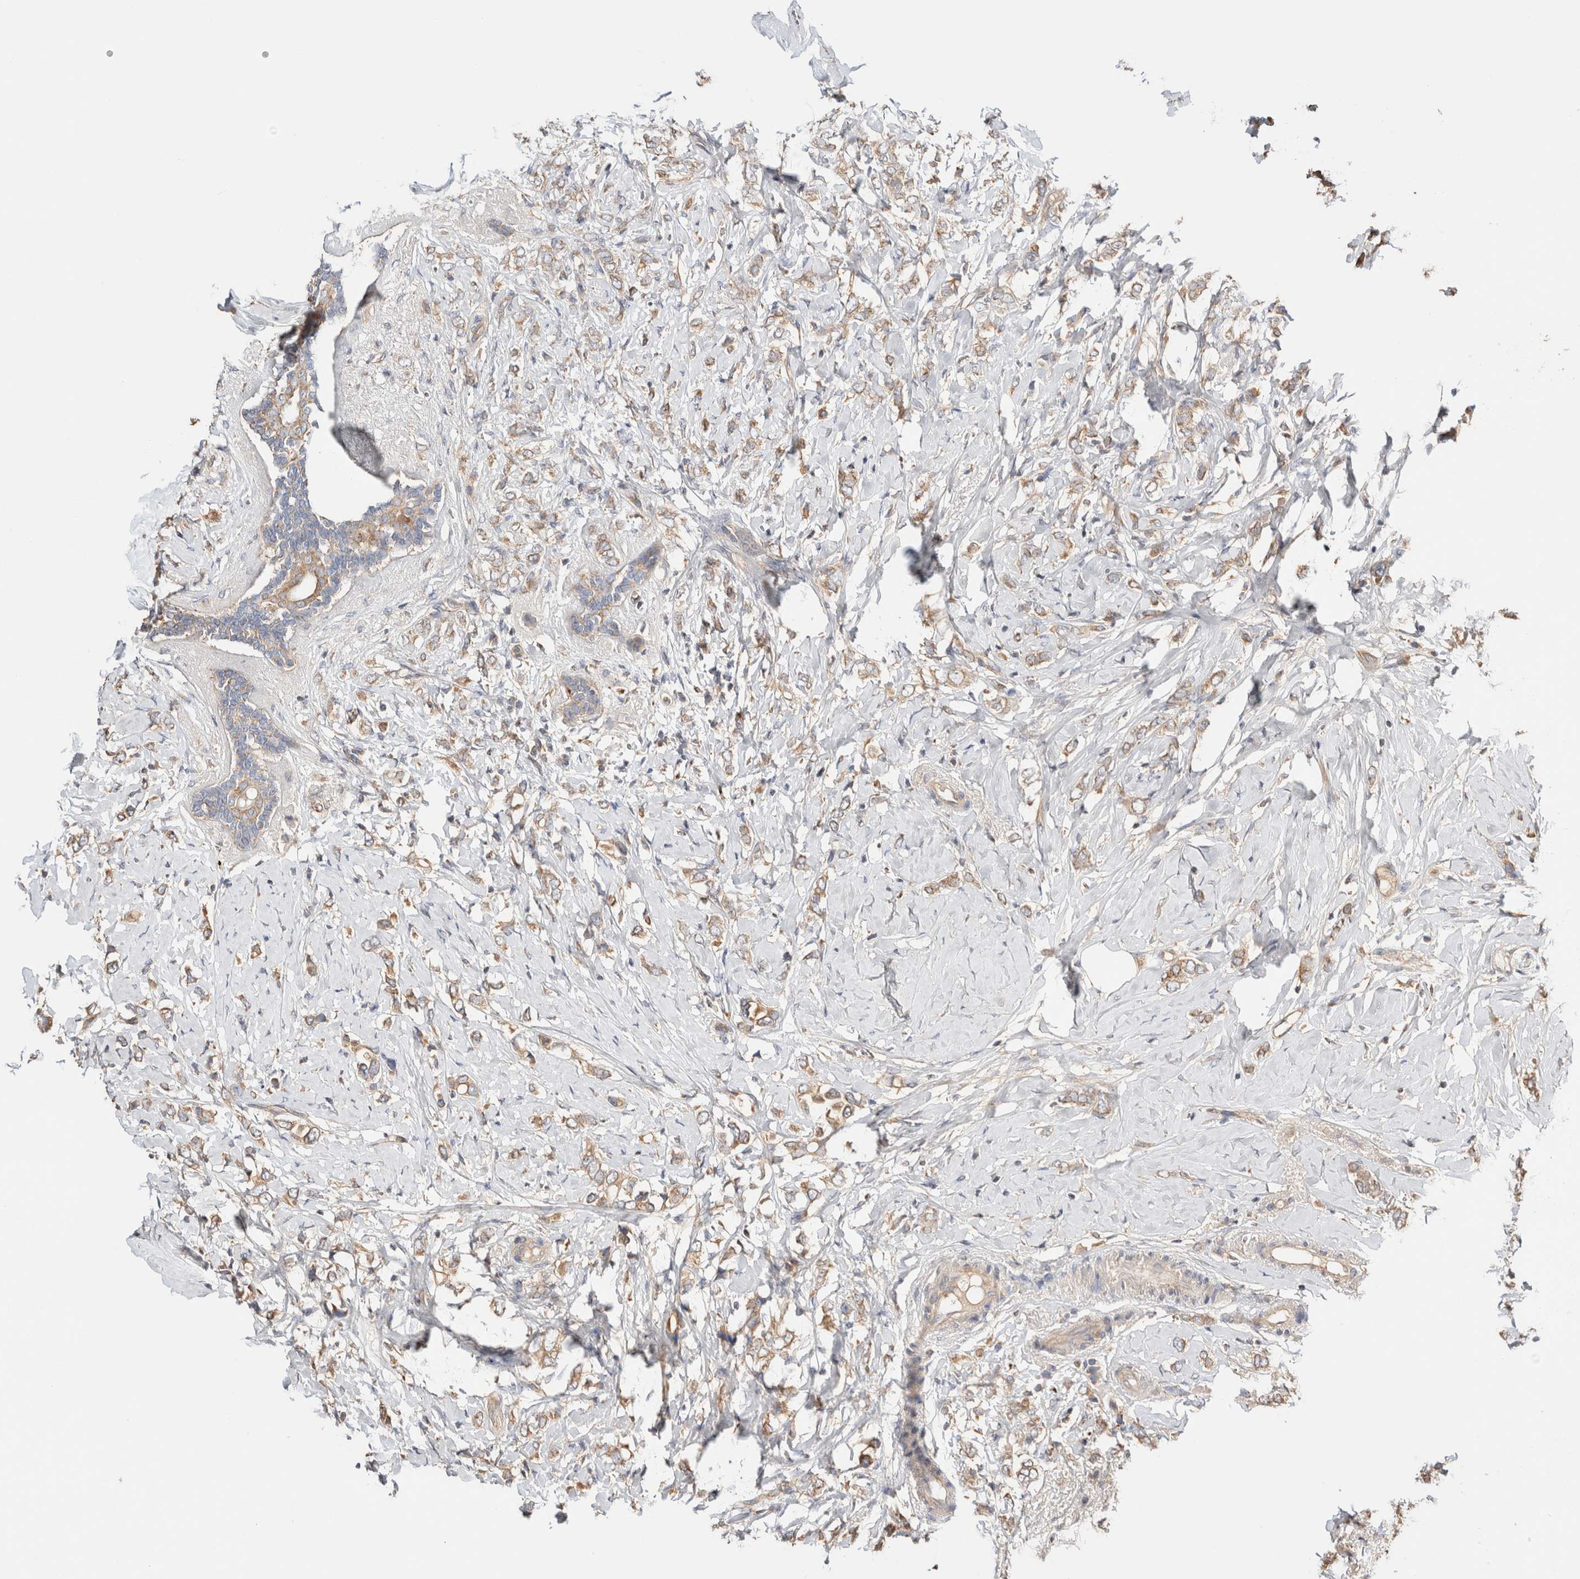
{"staining": {"intensity": "moderate", "quantity": ">75%", "location": "cytoplasmic/membranous"}, "tissue": "breast cancer", "cell_type": "Tumor cells", "image_type": "cancer", "snomed": [{"axis": "morphology", "description": "Normal tissue, NOS"}, {"axis": "morphology", "description": "Lobular carcinoma"}, {"axis": "topography", "description": "Breast"}], "caption": "Breast cancer (lobular carcinoma) tissue exhibits moderate cytoplasmic/membranous expression in approximately >75% of tumor cells", "gene": "B3GNTL1", "patient": {"sex": "female", "age": 47}}